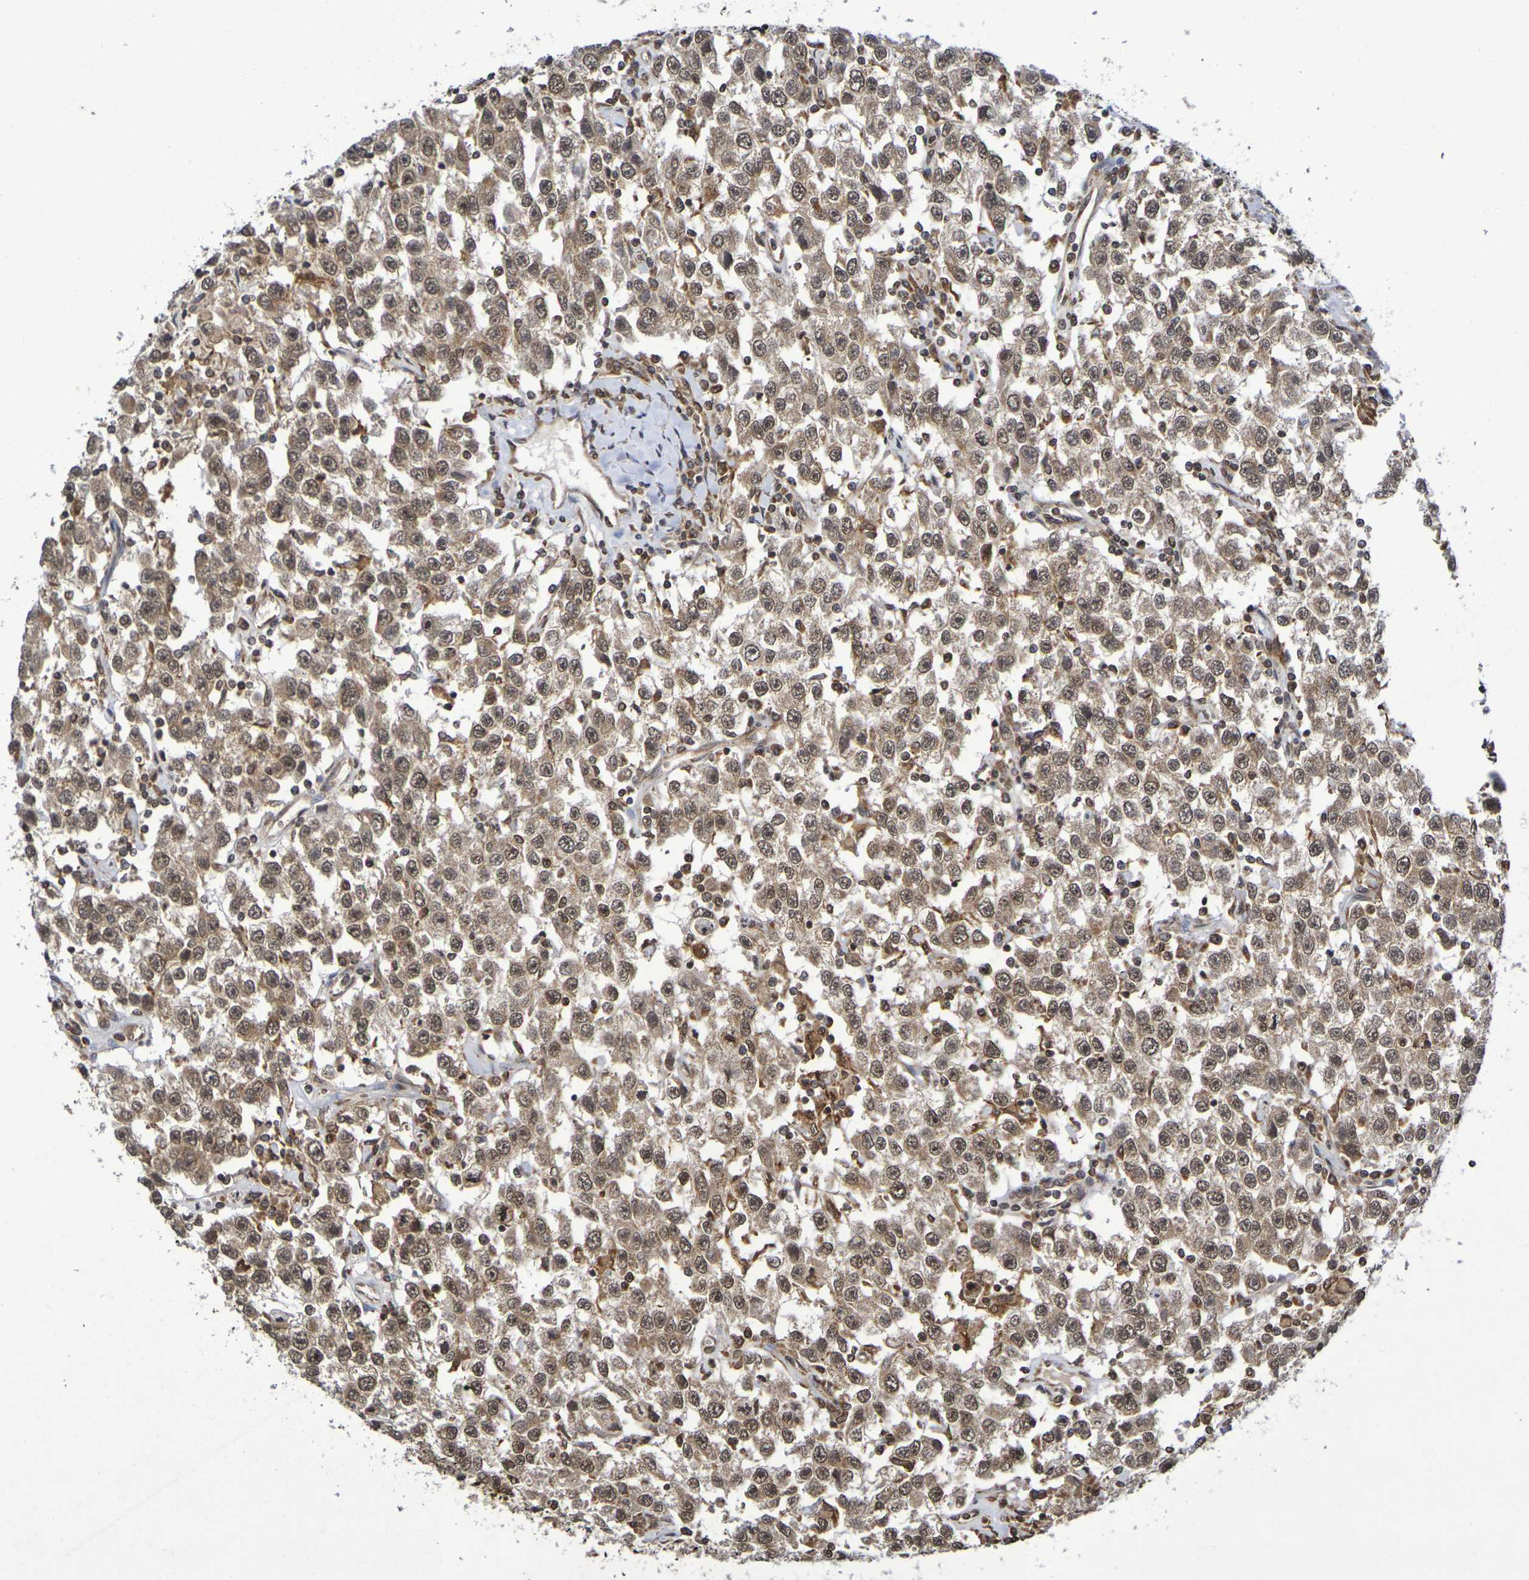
{"staining": {"intensity": "moderate", "quantity": ">75%", "location": "cytoplasmic/membranous,nuclear"}, "tissue": "testis cancer", "cell_type": "Tumor cells", "image_type": "cancer", "snomed": [{"axis": "morphology", "description": "Seminoma, NOS"}, {"axis": "topography", "description": "Testis"}], "caption": "This histopathology image displays immunohistochemistry staining of human testis cancer, with medium moderate cytoplasmic/membranous and nuclear expression in about >75% of tumor cells.", "gene": "GUCY1A2", "patient": {"sex": "male", "age": 41}}